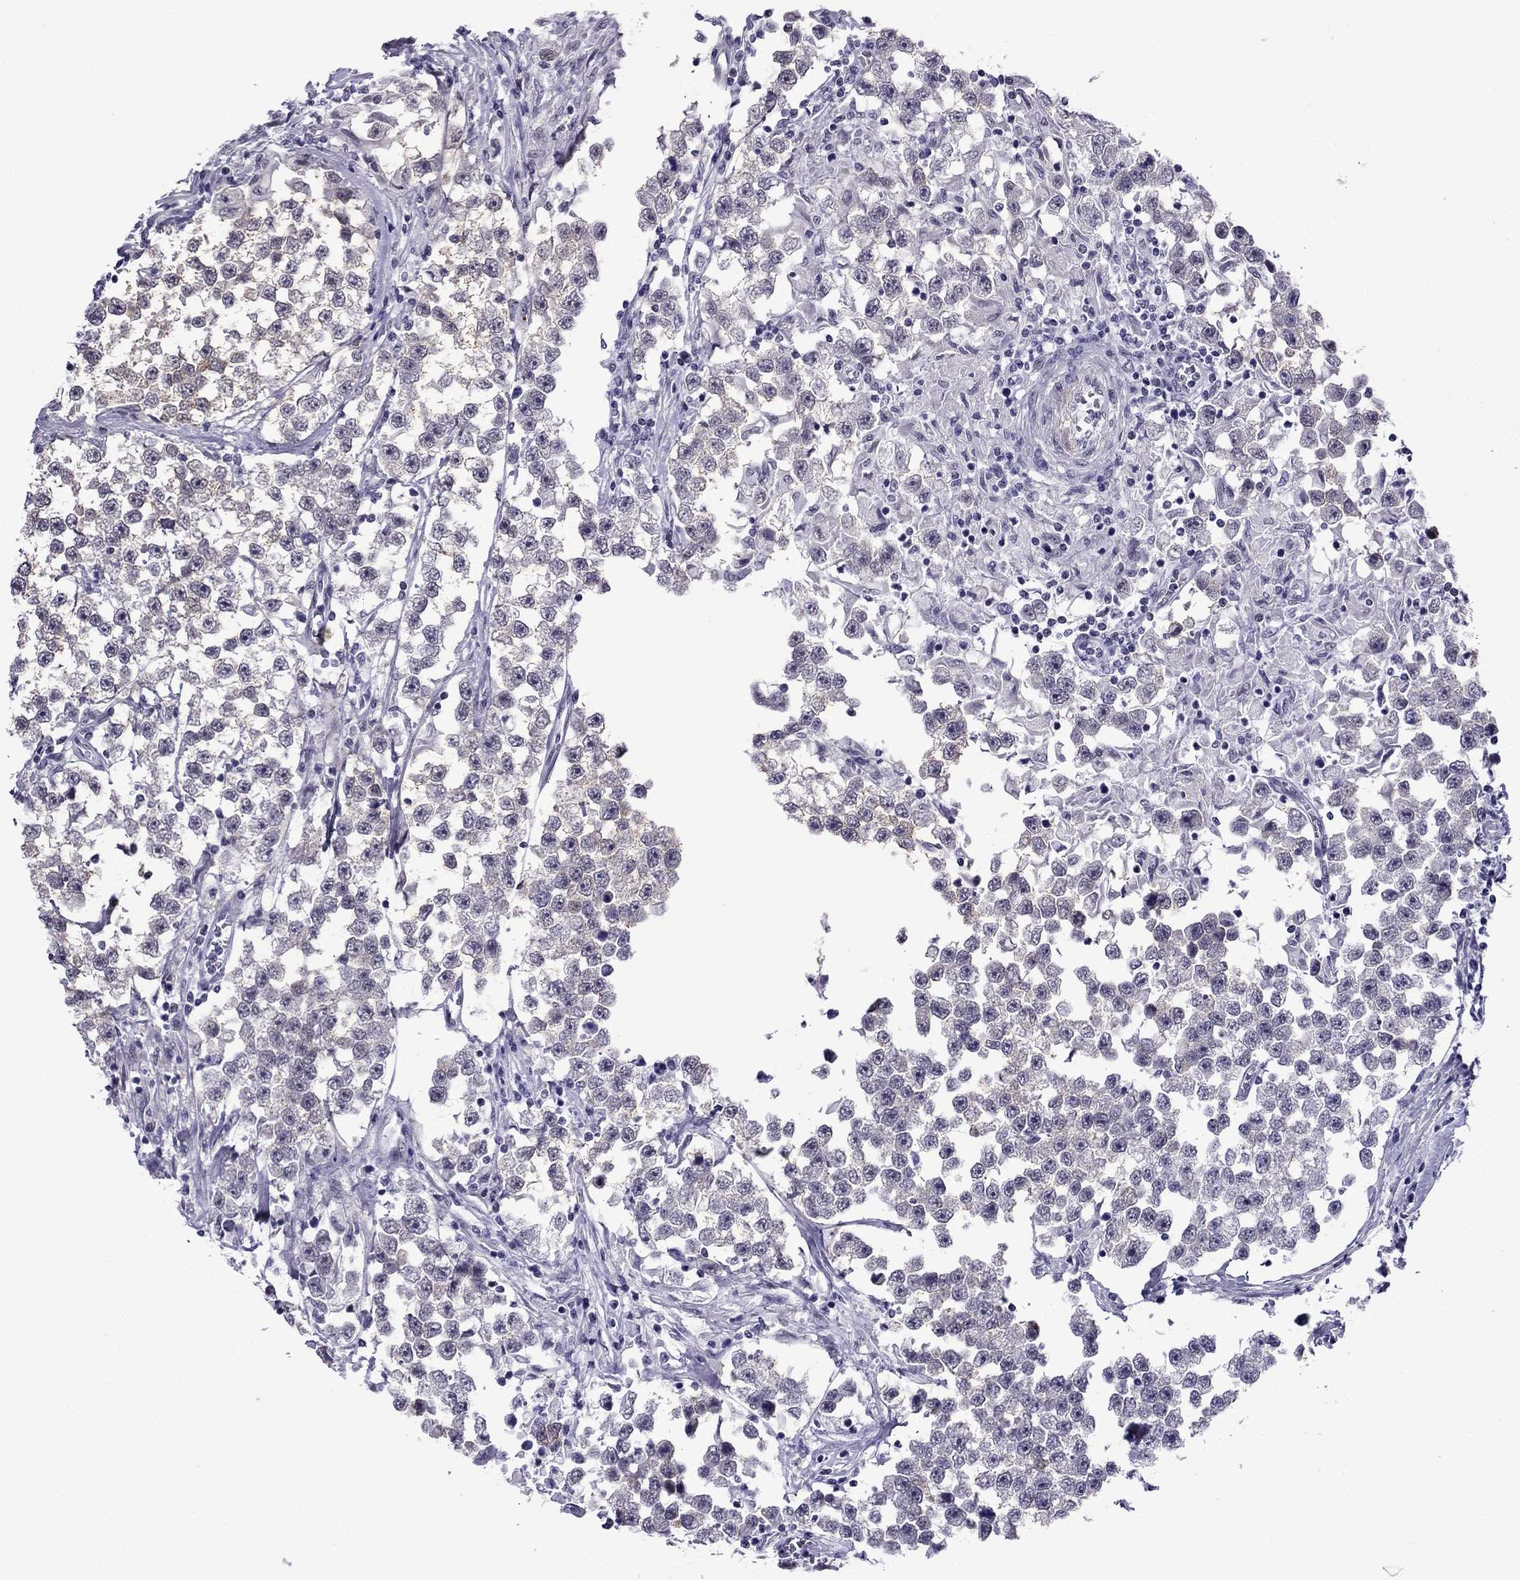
{"staining": {"intensity": "moderate", "quantity": "<25%", "location": "cytoplasmic/membranous"}, "tissue": "testis cancer", "cell_type": "Tumor cells", "image_type": "cancer", "snomed": [{"axis": "morphology", "description": "Seminoma, NOS"}, {"axis": "topography", "description": "Testis"}], "caption": "Immunohistochemistry micrograph of testis cancer (seminoma) stained for a protein (brown), which shows low levels of moderate cytoplasmic/membranous expression in about <25% of tumor cells.", "gene": "ZNF646", "patient": {"sex": "male", "age": 46}}